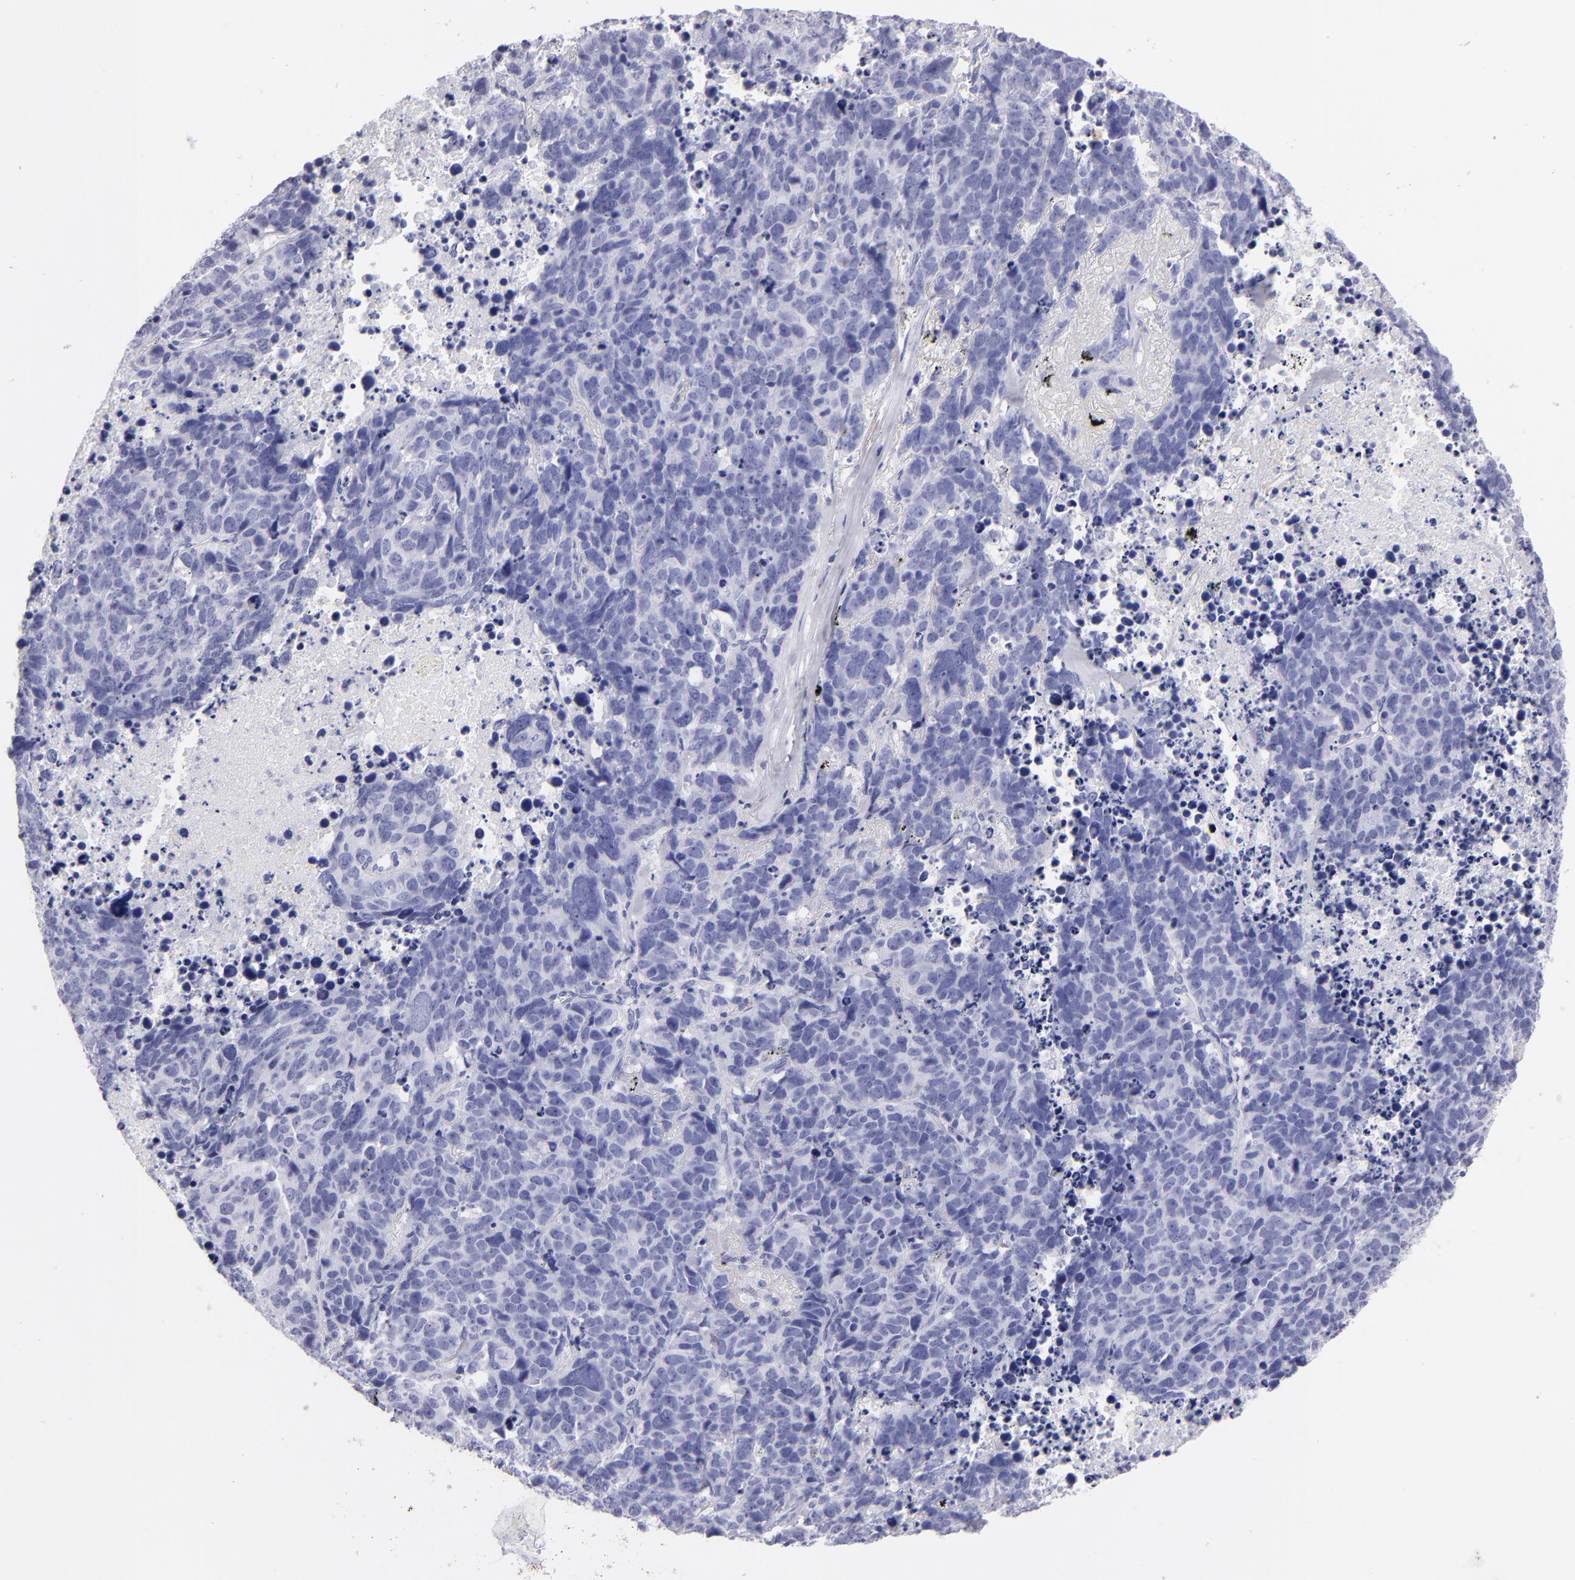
{"staining": {"intensity": "negative", "quantity": "none", "location": "none"}, "tissue": "lung cancer", "cell_type": "Tumor cells", "image_type": "cancer", "snomed": [{"axis": "morphology", "description": "Carcinoid, malignant, NOS"}, {"axis": "topography", "description": "Lung"}], "caption": "The IHC image has no significant staining in tumor cells of lung cancer (malignant carcinoid) tissue. Nuclei are stained in blue.", "gene": "PVALB", "patient": {"sex": "male", "age": 60}}